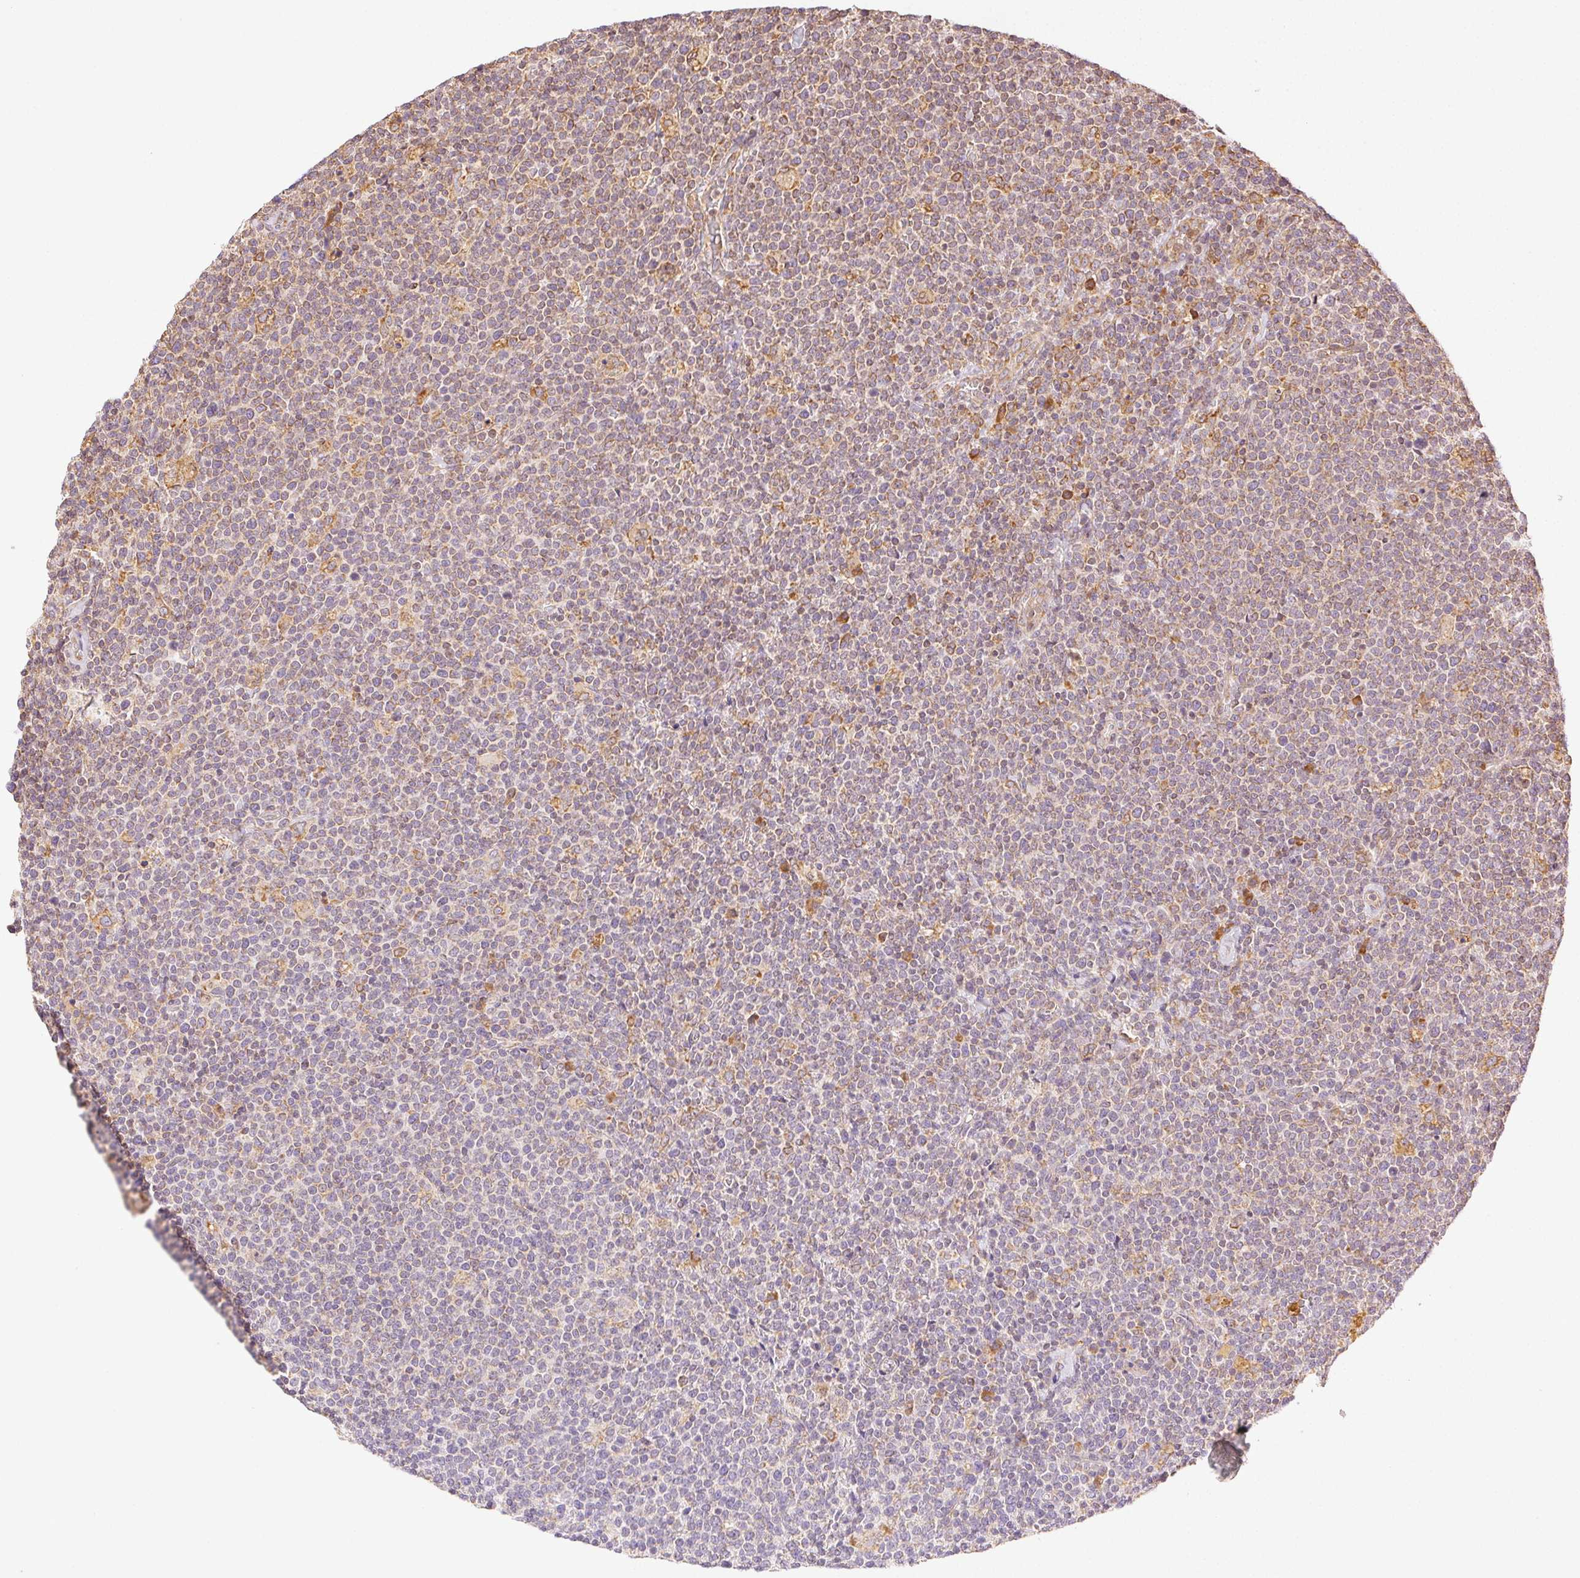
{"staining": {"intensity": "weak", "quantity": "25%-75%", "location": "cytoplasmic/membranous"}, "tissue": "lymphoma", "cell_type": "Tumor cells", "image_type": "cancer", "snomed": [{"axis": "morphology", "description": "Malignant lymphoma, non-Hodgkin's type, High grade"}, {"axis": "topography", "description": "Lymph node"}], "caption": "IHC micrograph of neoplastic tissue: lymphoma stained using IHC demonstrates low levels of weak protein expression localized specifically in the cytoplasmic/membranous of tumor cells, appearing as a cytoplasmic/membranous brown color.", "gene": "ENTREP1", "patient": {"sex": "male", "age": 61}}